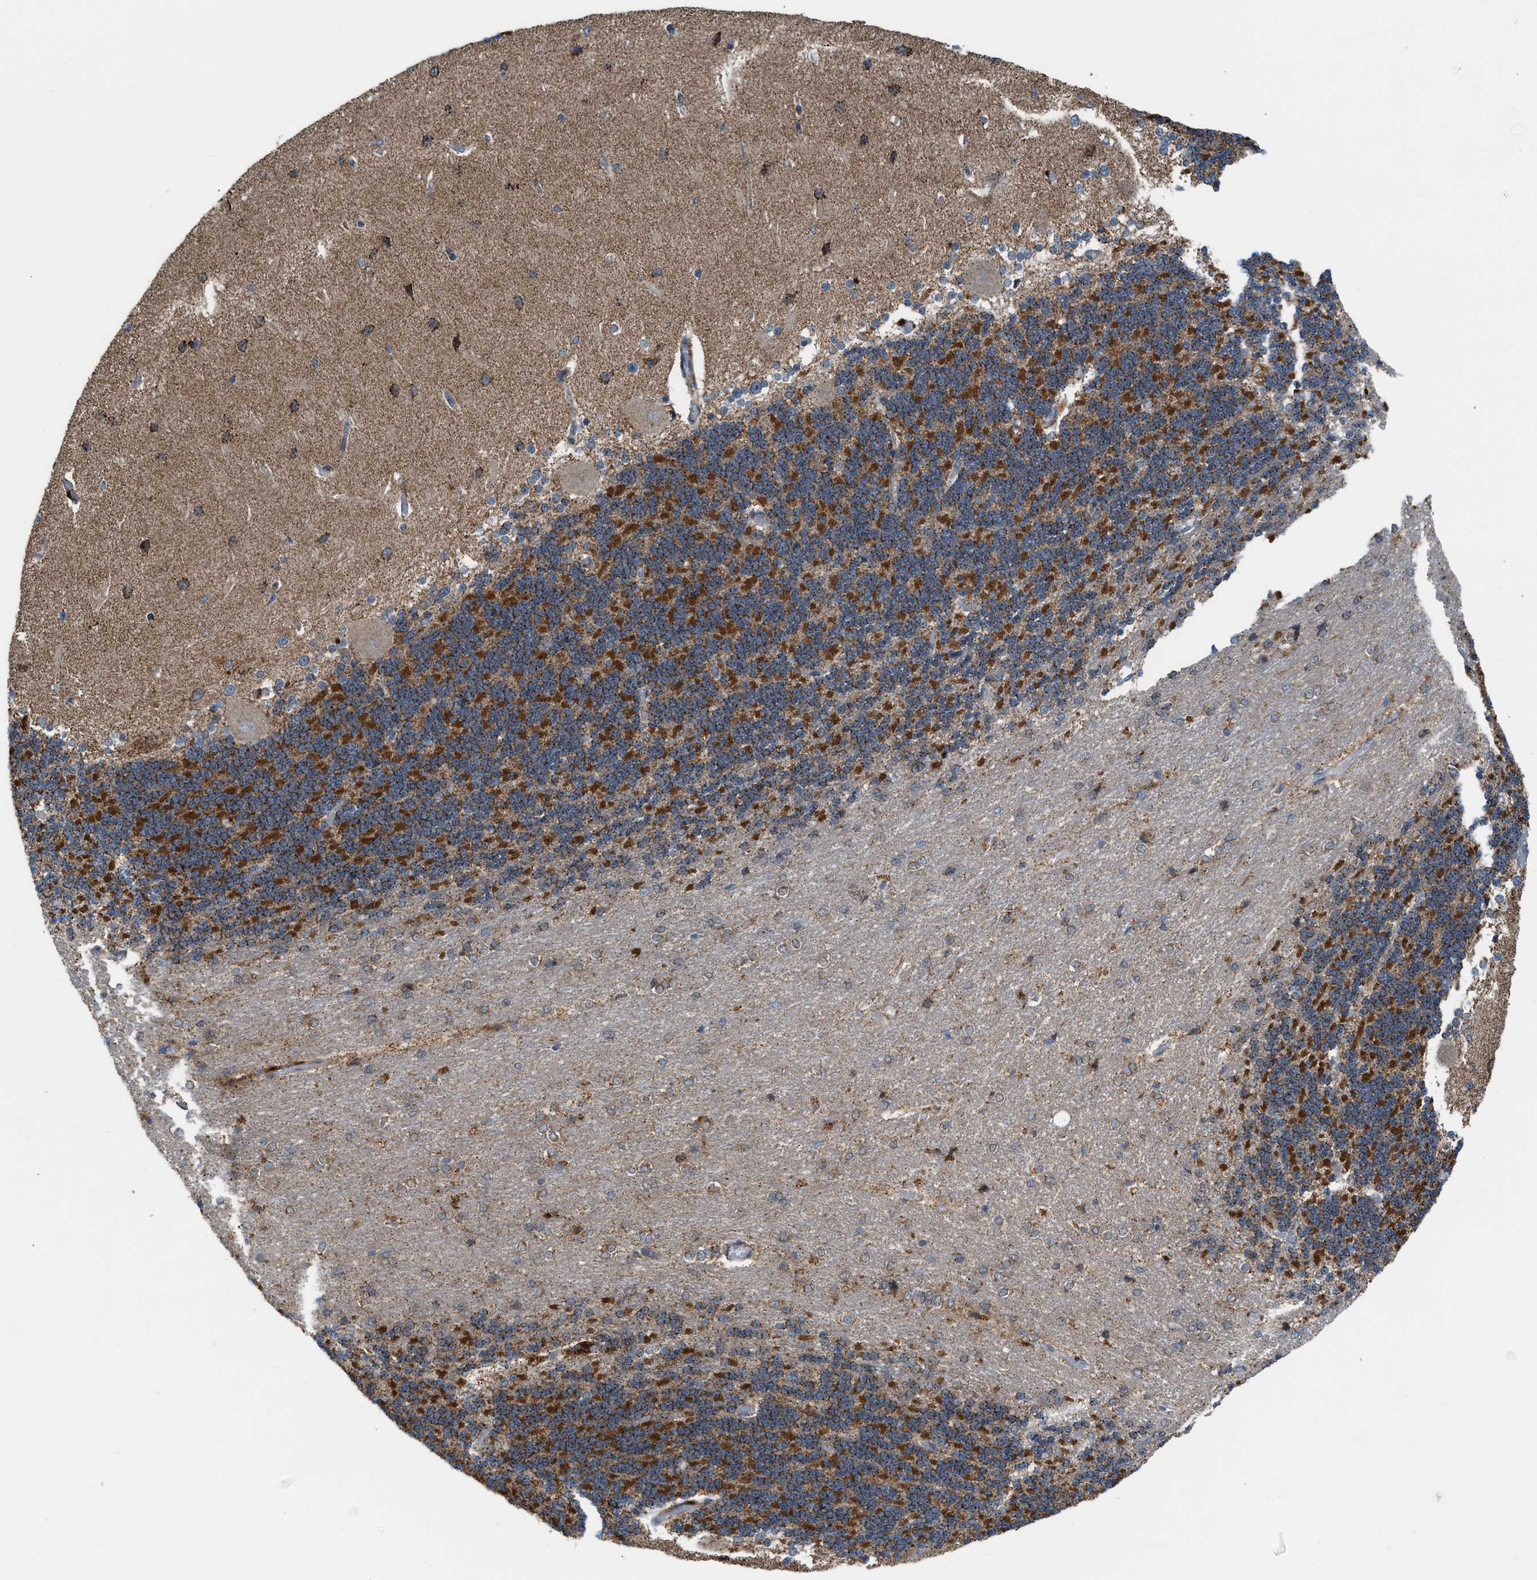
{"staining": {"intensity": "strong", "quantity": "25%-75%", "location": "cytoplasmic/membranous"}, "tissue": "cerebellum", "cell_type": "Cells in granular layer", "image_type": "normal", "snomed": [{"axis": "morphology", "description": "Normal tissue, NOS"}, {"axis": "topography", "description": "Cerebellum"}], "caption": "Protein analysis of benign cerebellum demonstrates strong cytoplasmic/membranous expression in about 25%-75% of cells in granular layer. Immunohistochemistry (ihc) stains the protein of interest in brown and the nuclei are stained blue.", "gene": "PDCL", "patient": {"sex": "female", "age": 54}}